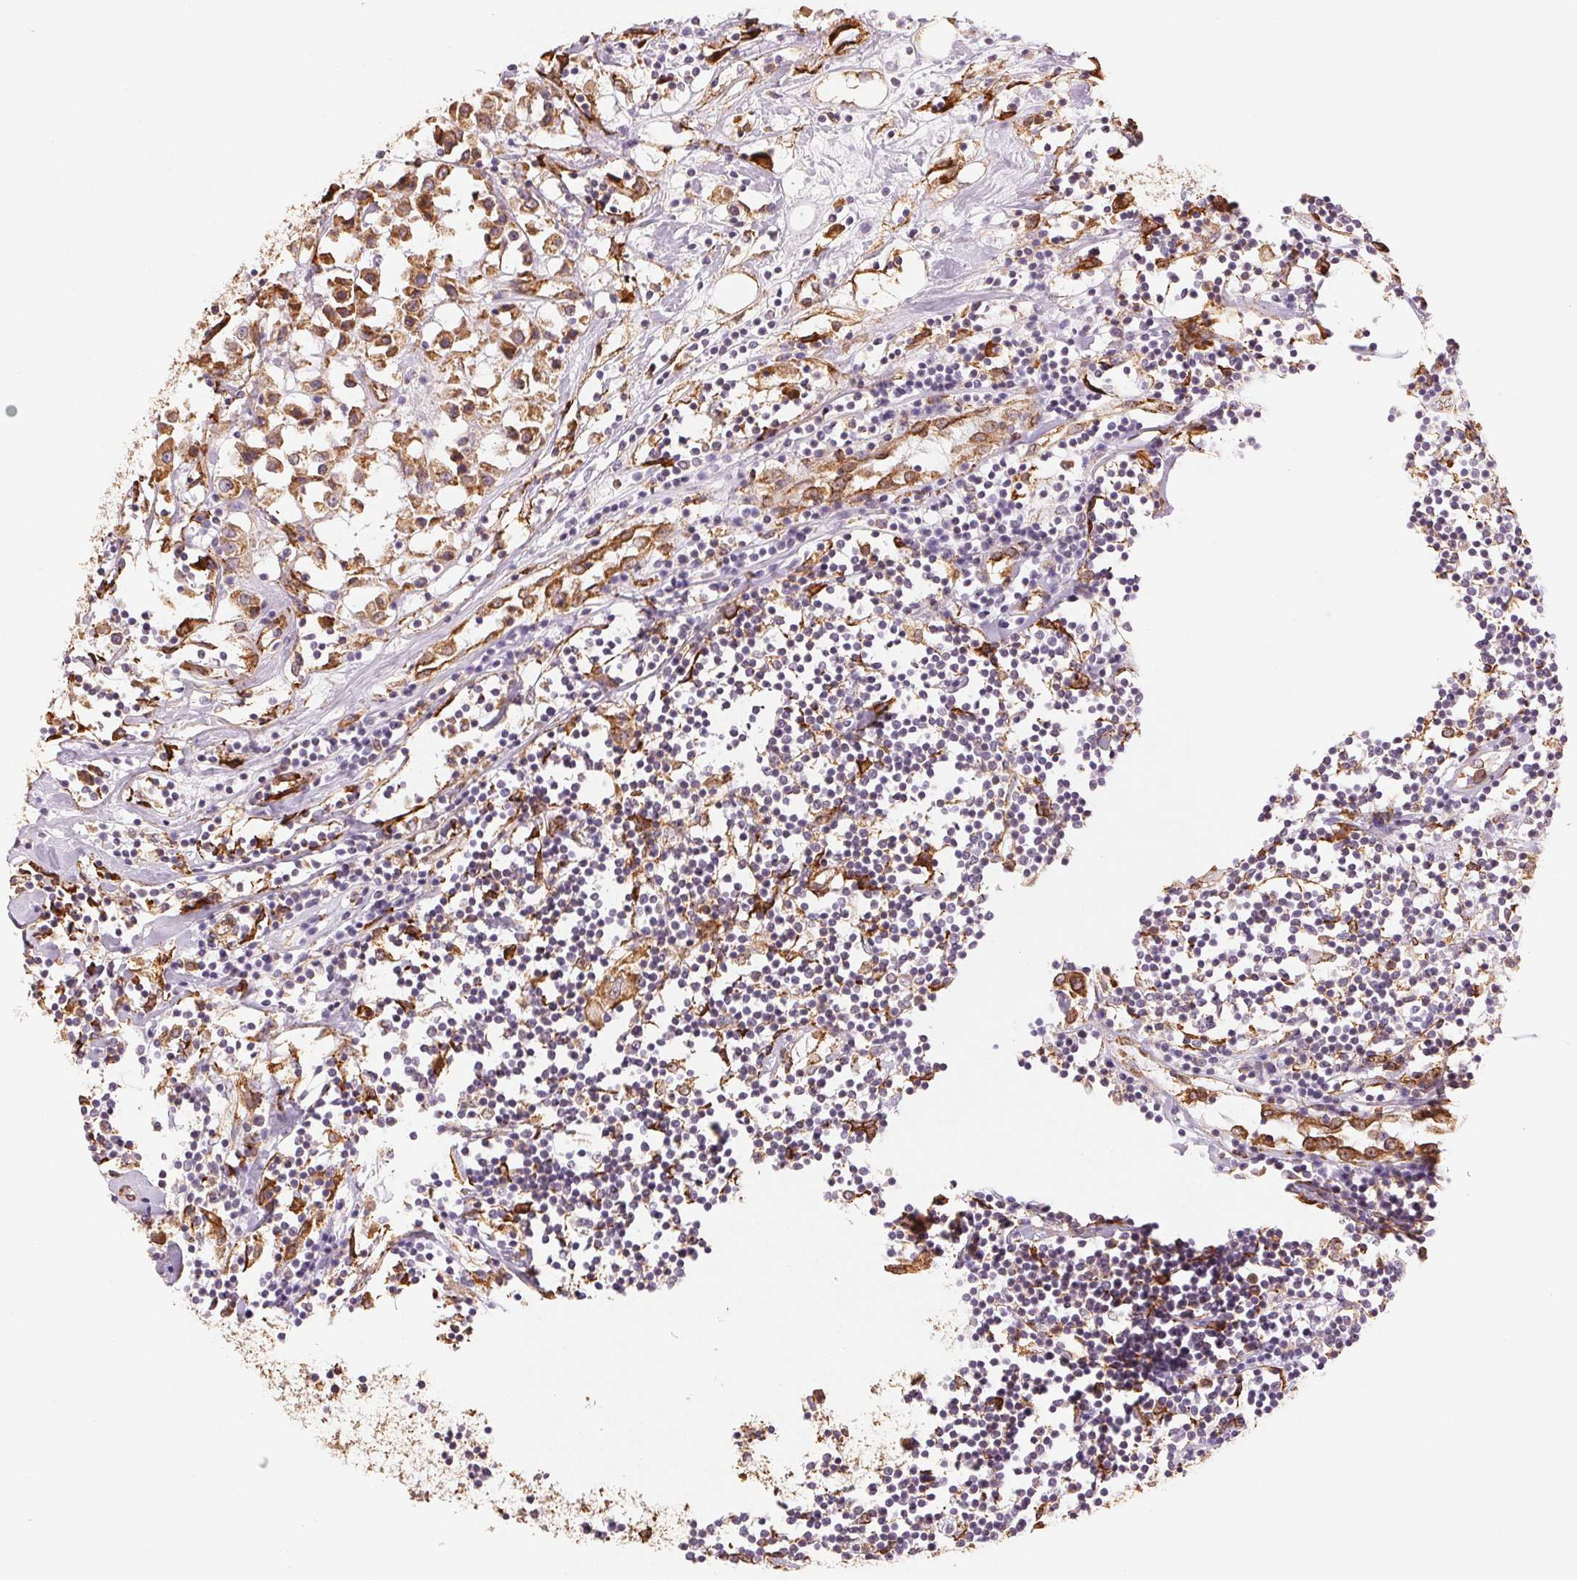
{"staining": {"intensity": "moderate", "quantity": ">75%", "location": "cytoplasmic/membranous"}, "tissue": "breast cancer", "cell_type": "Tumor cells", "image_type": "cancer", "snomed": [{"axis": "morphology", "description": "Duct carcinoma"}, {"axis": "topography", "description": "Breast"}], "caption": "Protein expression analysis of human breast infiltrating ductal carcinoma reveals moderate cytoplasmic/membranous expression in approximately >75% of tumor cells. The protein of interest is stained brown, and the nuclei are stained in blue (DAB (3,3'-diaminobenzidine) IHC with brightfield microscopy, high magnification).", "gene": "RCN3", "patient": {"sex": "female", "age": 61}}